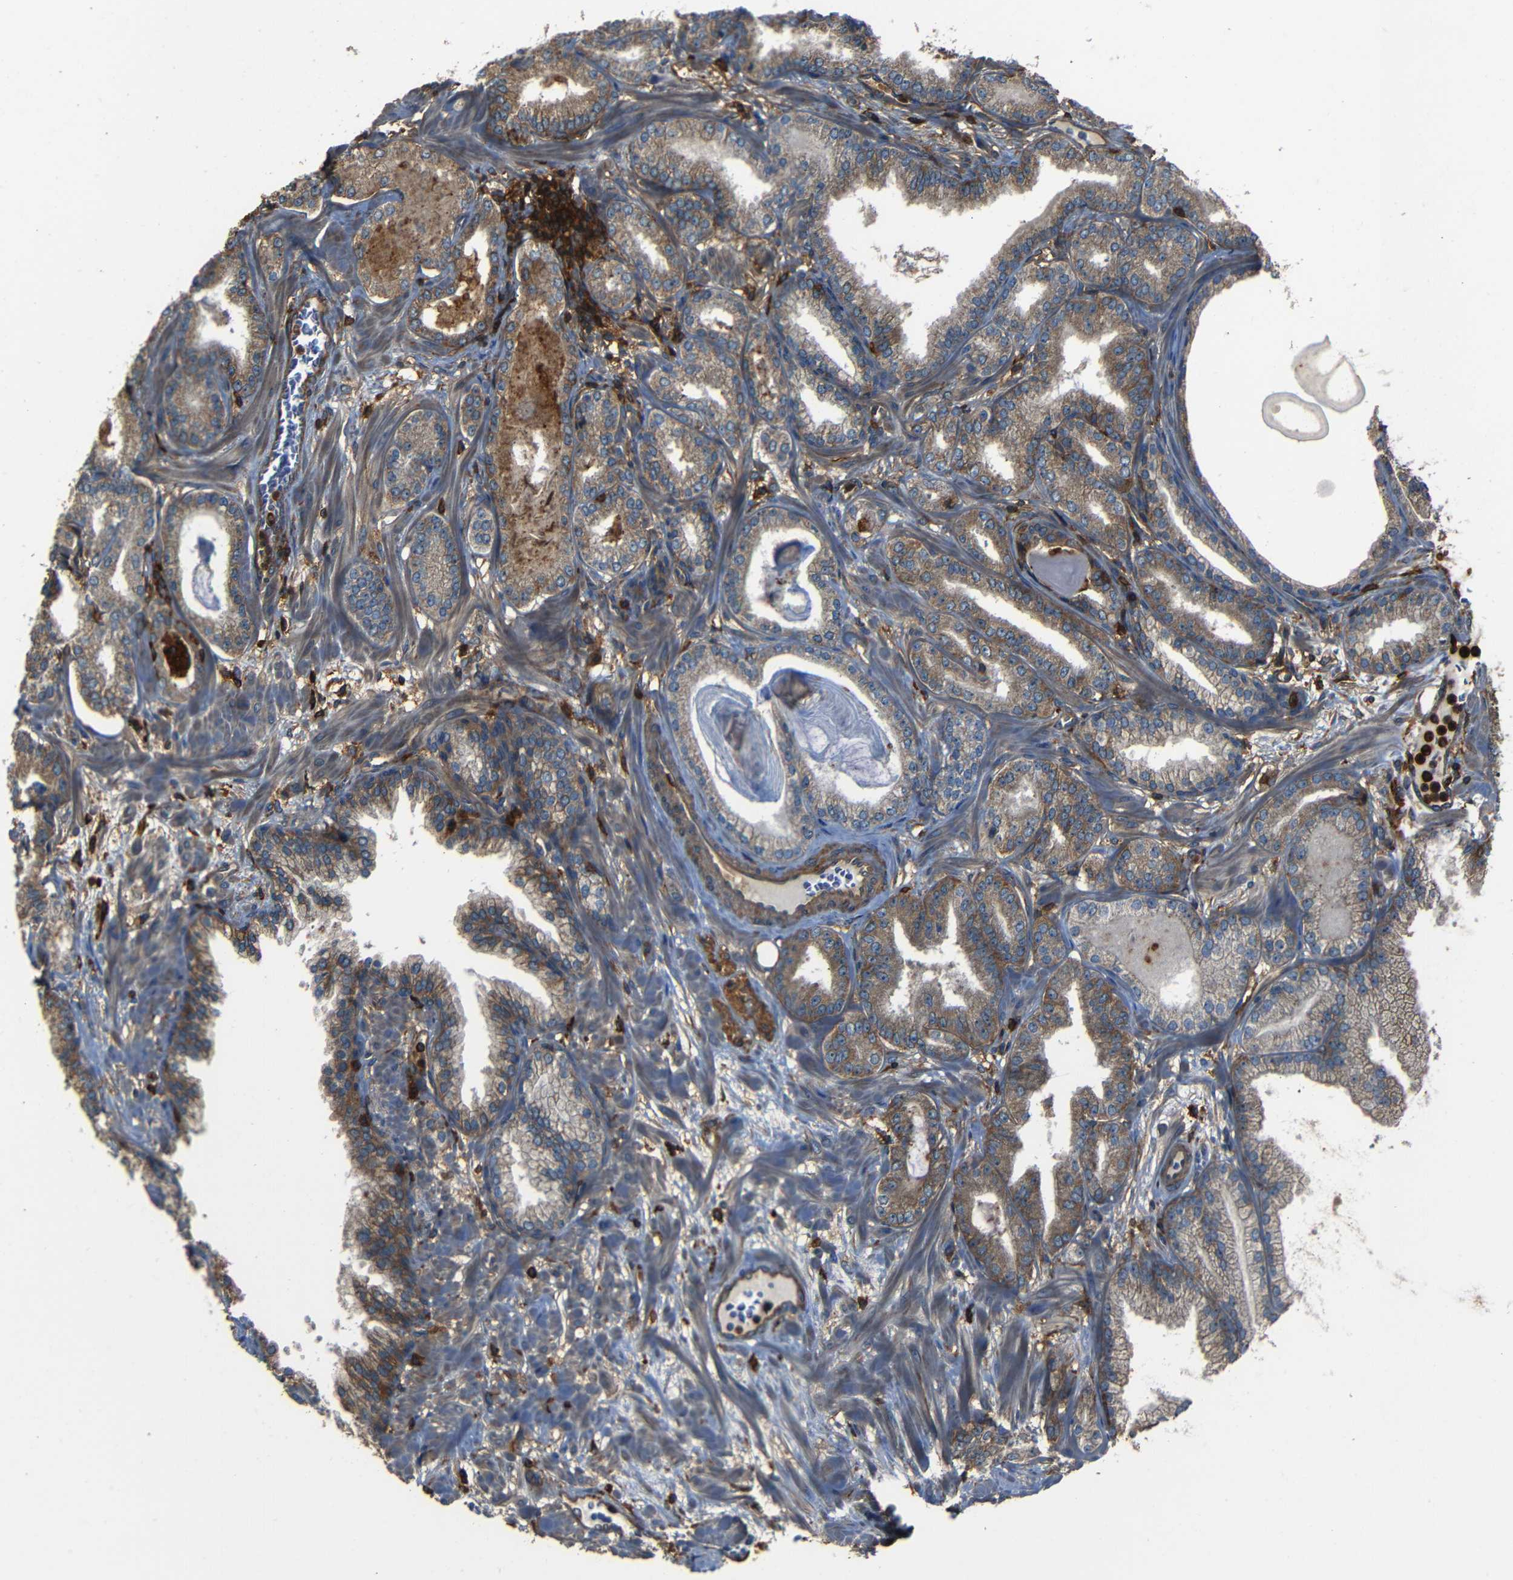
{"staining": {"intensity": "moderate", "quantity": ">75%", "location": "cytoplasmic/membranous"}, "tissue": "prostate cancer", "cell_type": "Tumor cells", "image_type": "cancer", "snomed": [{"axis": "morphology", "description": "Adenocarcinoma, Low grade"}, {"axis": "topography", "description": "Prostate"}], "caption": "Low-grade adenocarcinoma (prostate) stained with a protein marker displays moderate staining in tumor cells.", "gene": "ADGRE5", "patient": {"sex": "male", "age": 59}}